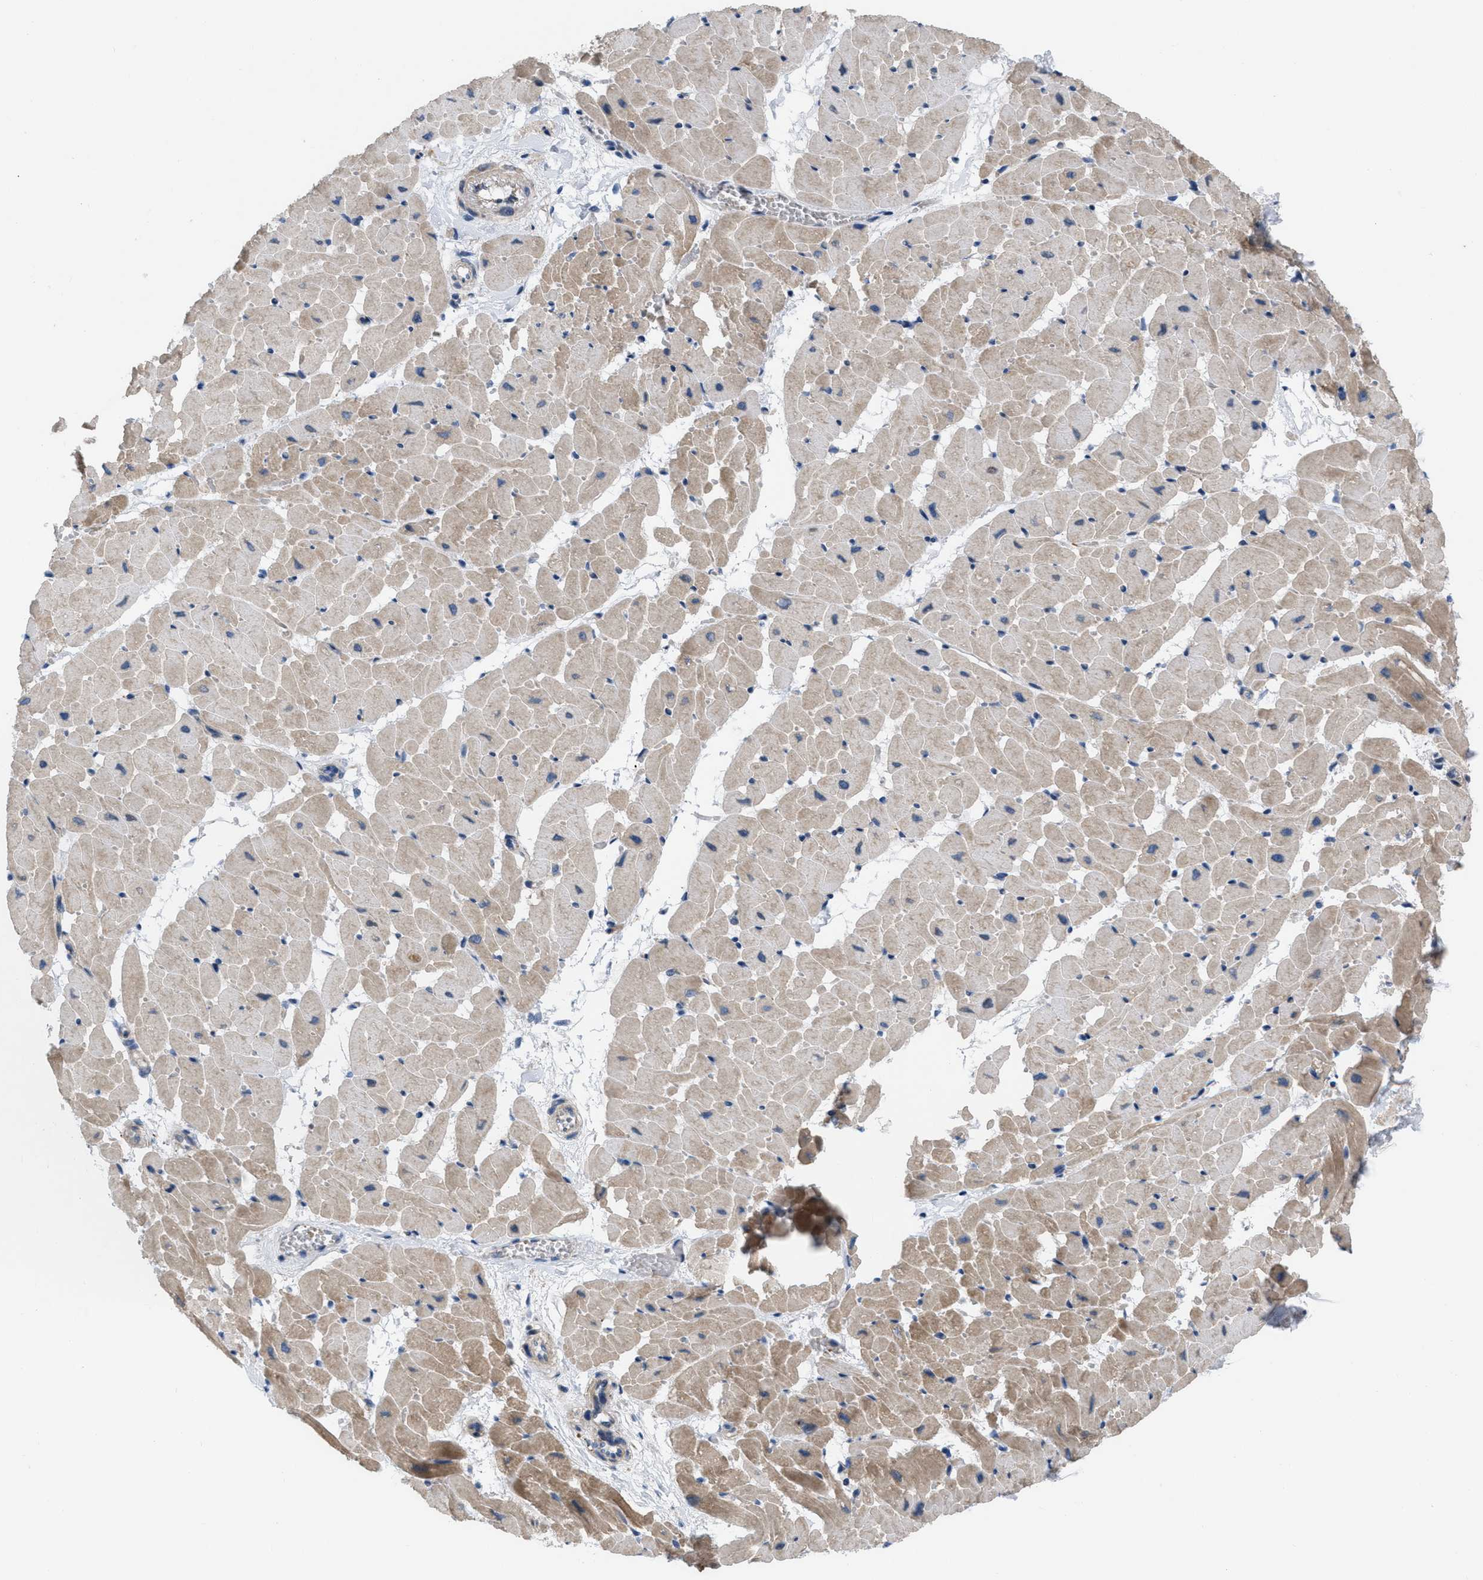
{"staining": {"intensity": "weak", "quantity": ">75%", "location": "cytoplasmic/membranous"}, "tissue": "heart muscle", "cell_type": "Cardiomyocytes", "image_type": "normal", "snomed": [{"axis": "morphology", "description": "Normal tissue, NOS"}, {"axis": "topography", "description": "Heart"}], "caption": "A high-resolution micrograph shows immunohistochemistry (IHC) staining of normal heart muscle, which shows weak cytoplasmic/membranous positivity in about >75% of cardiomyocytes.", "gene": "NDEL1", "patient": {"sex": "female", "age": 19}}